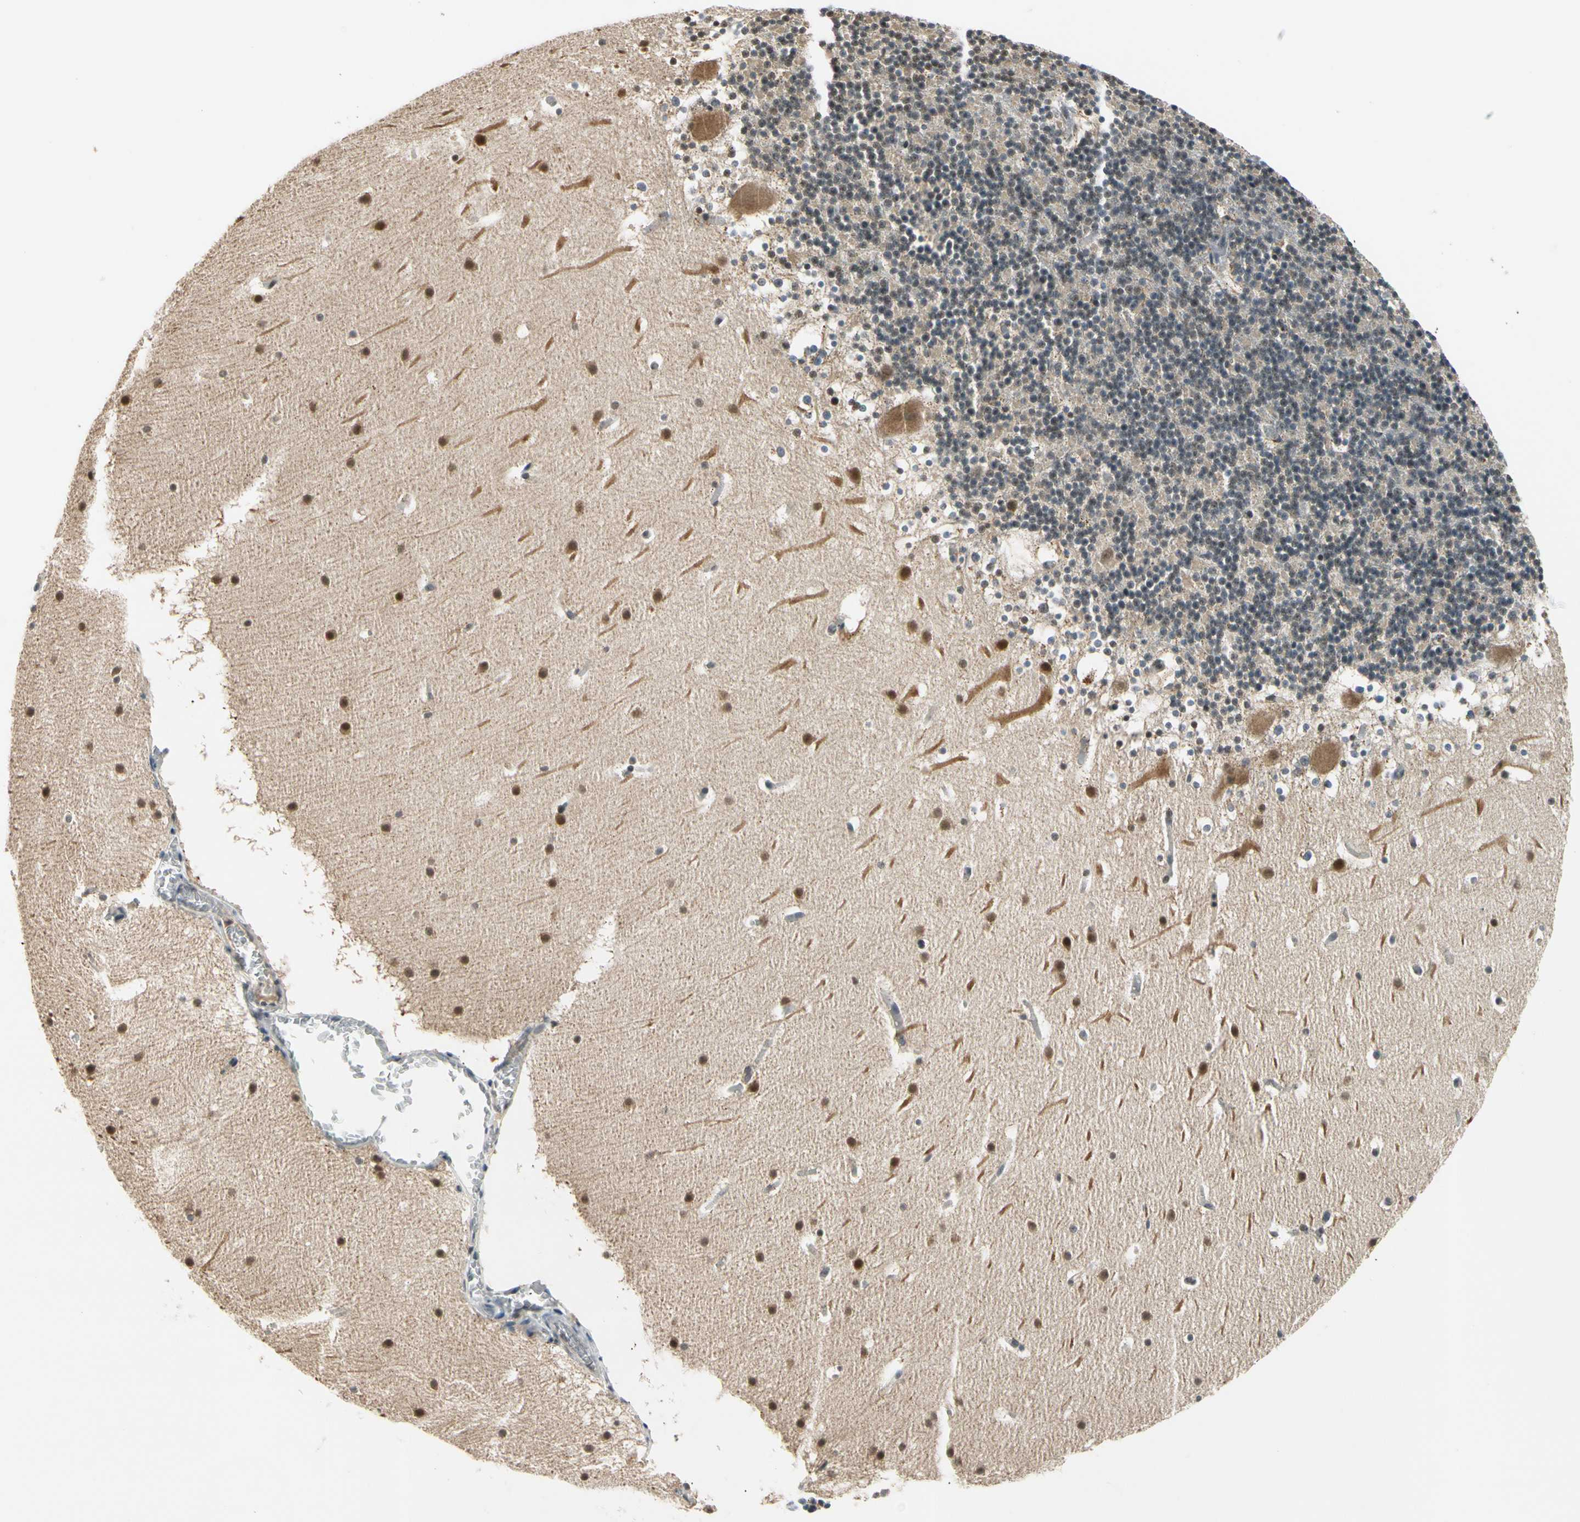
{"staining": {"intensity": "weak", "quantity": "<25%", "location": "nuclear"}, "tissue": "cerebellum", "cell_type": "Cells in granular layer", "image_type": "normal", "snomed": [{"axis": "morphology", "description": "Normal tissue, NOS"}, {"axis": "topography", "description": "Cerebellum"}], "caption": "This is an immunohistochemistry micrograph of benign human cerebellum. There is no expression in cells in granular layer.", "gene": "TAF12", "patient": {"sex": "male", "age": 45}}